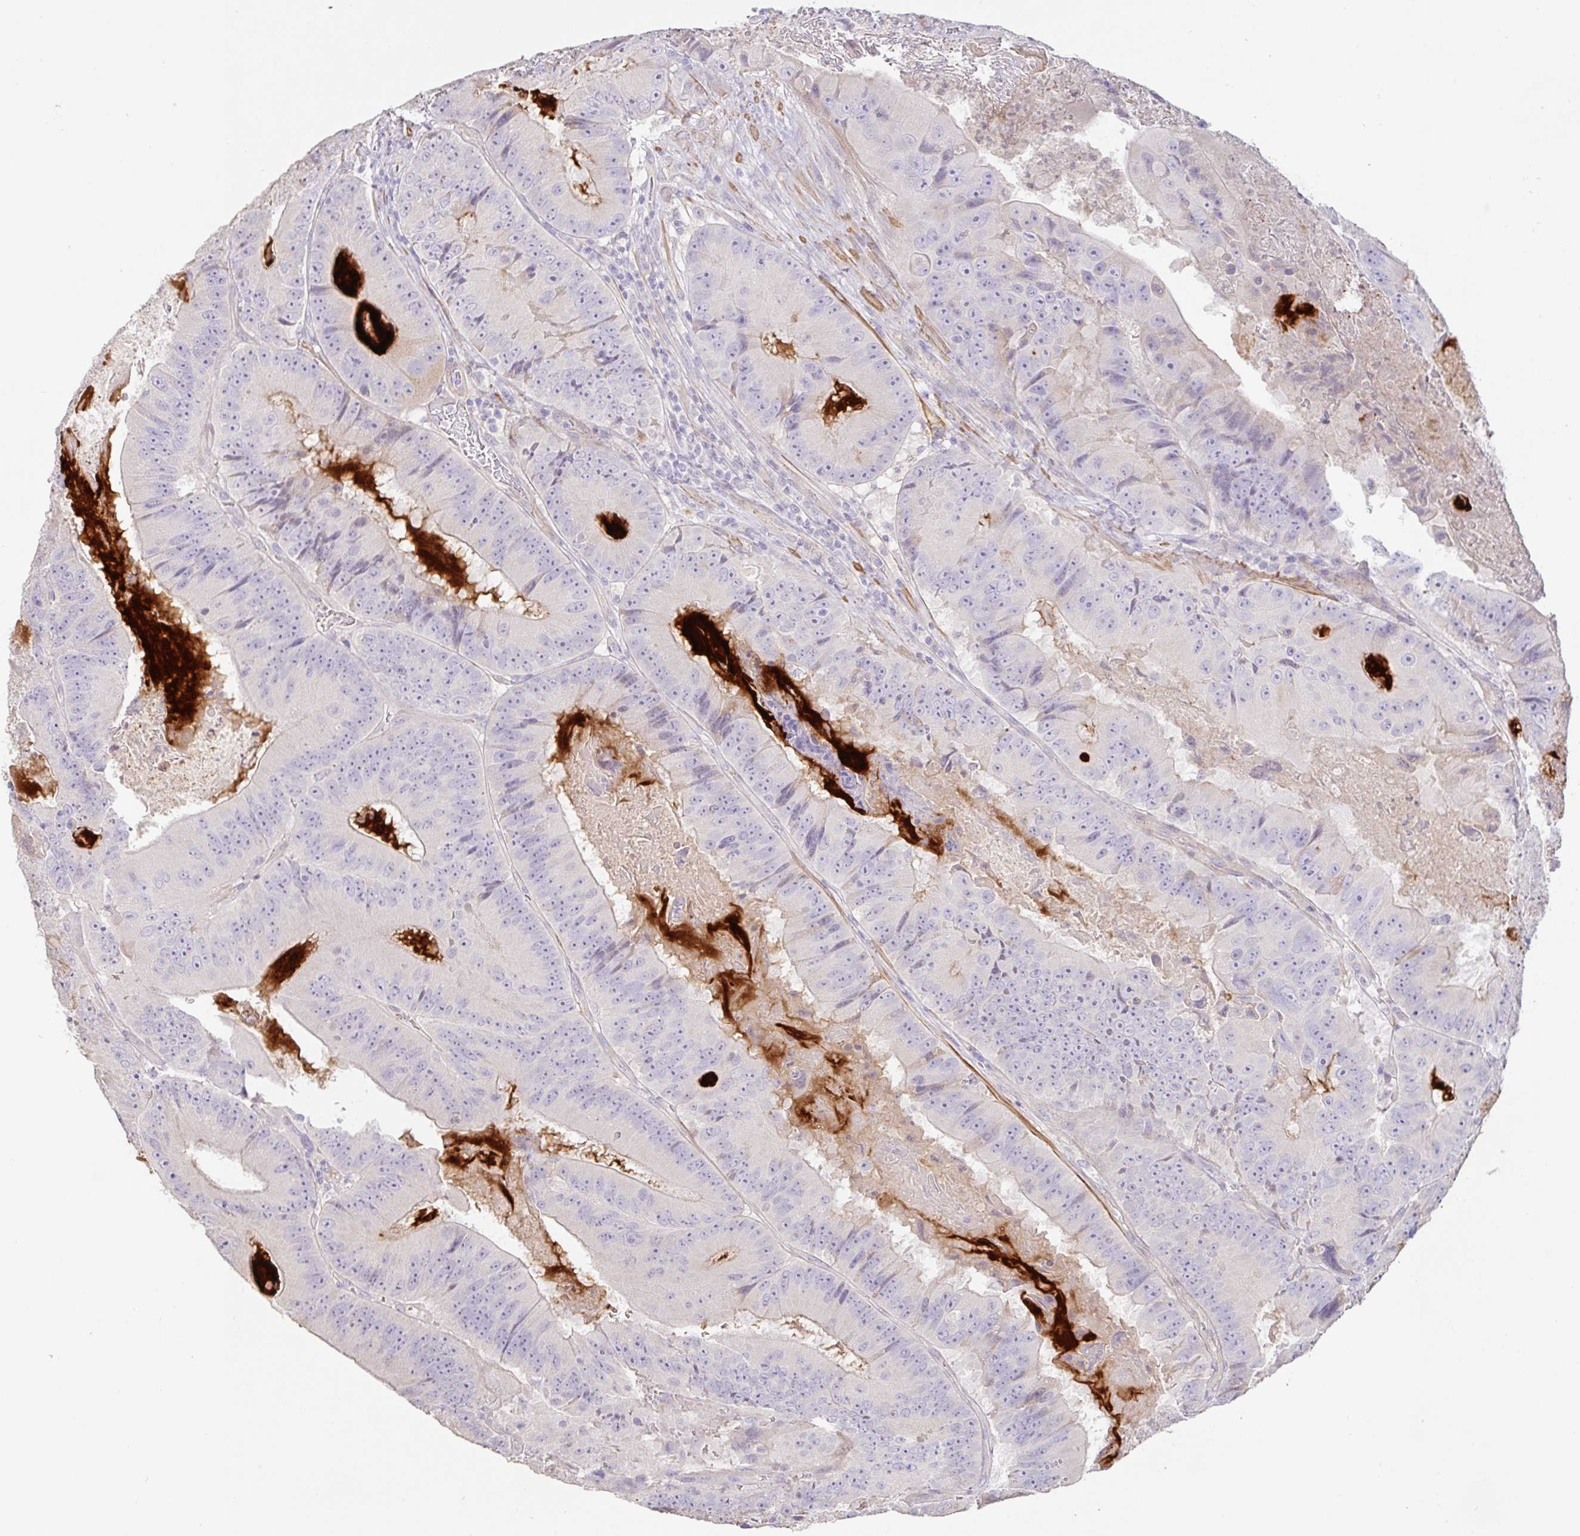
{"staining": {"intensity": "negative", "quantity": "none", "location": "none"}, "tissue": "colorectal cancer", "cell_type": "Tumor cells", "image_type": "cancer", "snomed": [{"axis": "morphology", "description": "Adenocarcinoma, NOS"}, {"axis": "topography", "description": "Colon"}], "caption": "Tumor cells are negative for brown protein staining in colorectal adenocarcinoma. (DAB (3,3'-diaminobenzidine) immunohistochemistry visualized using brightfield microscopy, high magnification).", "gene": "PYGM", "patient": {"sex": "female", "age": 86}}